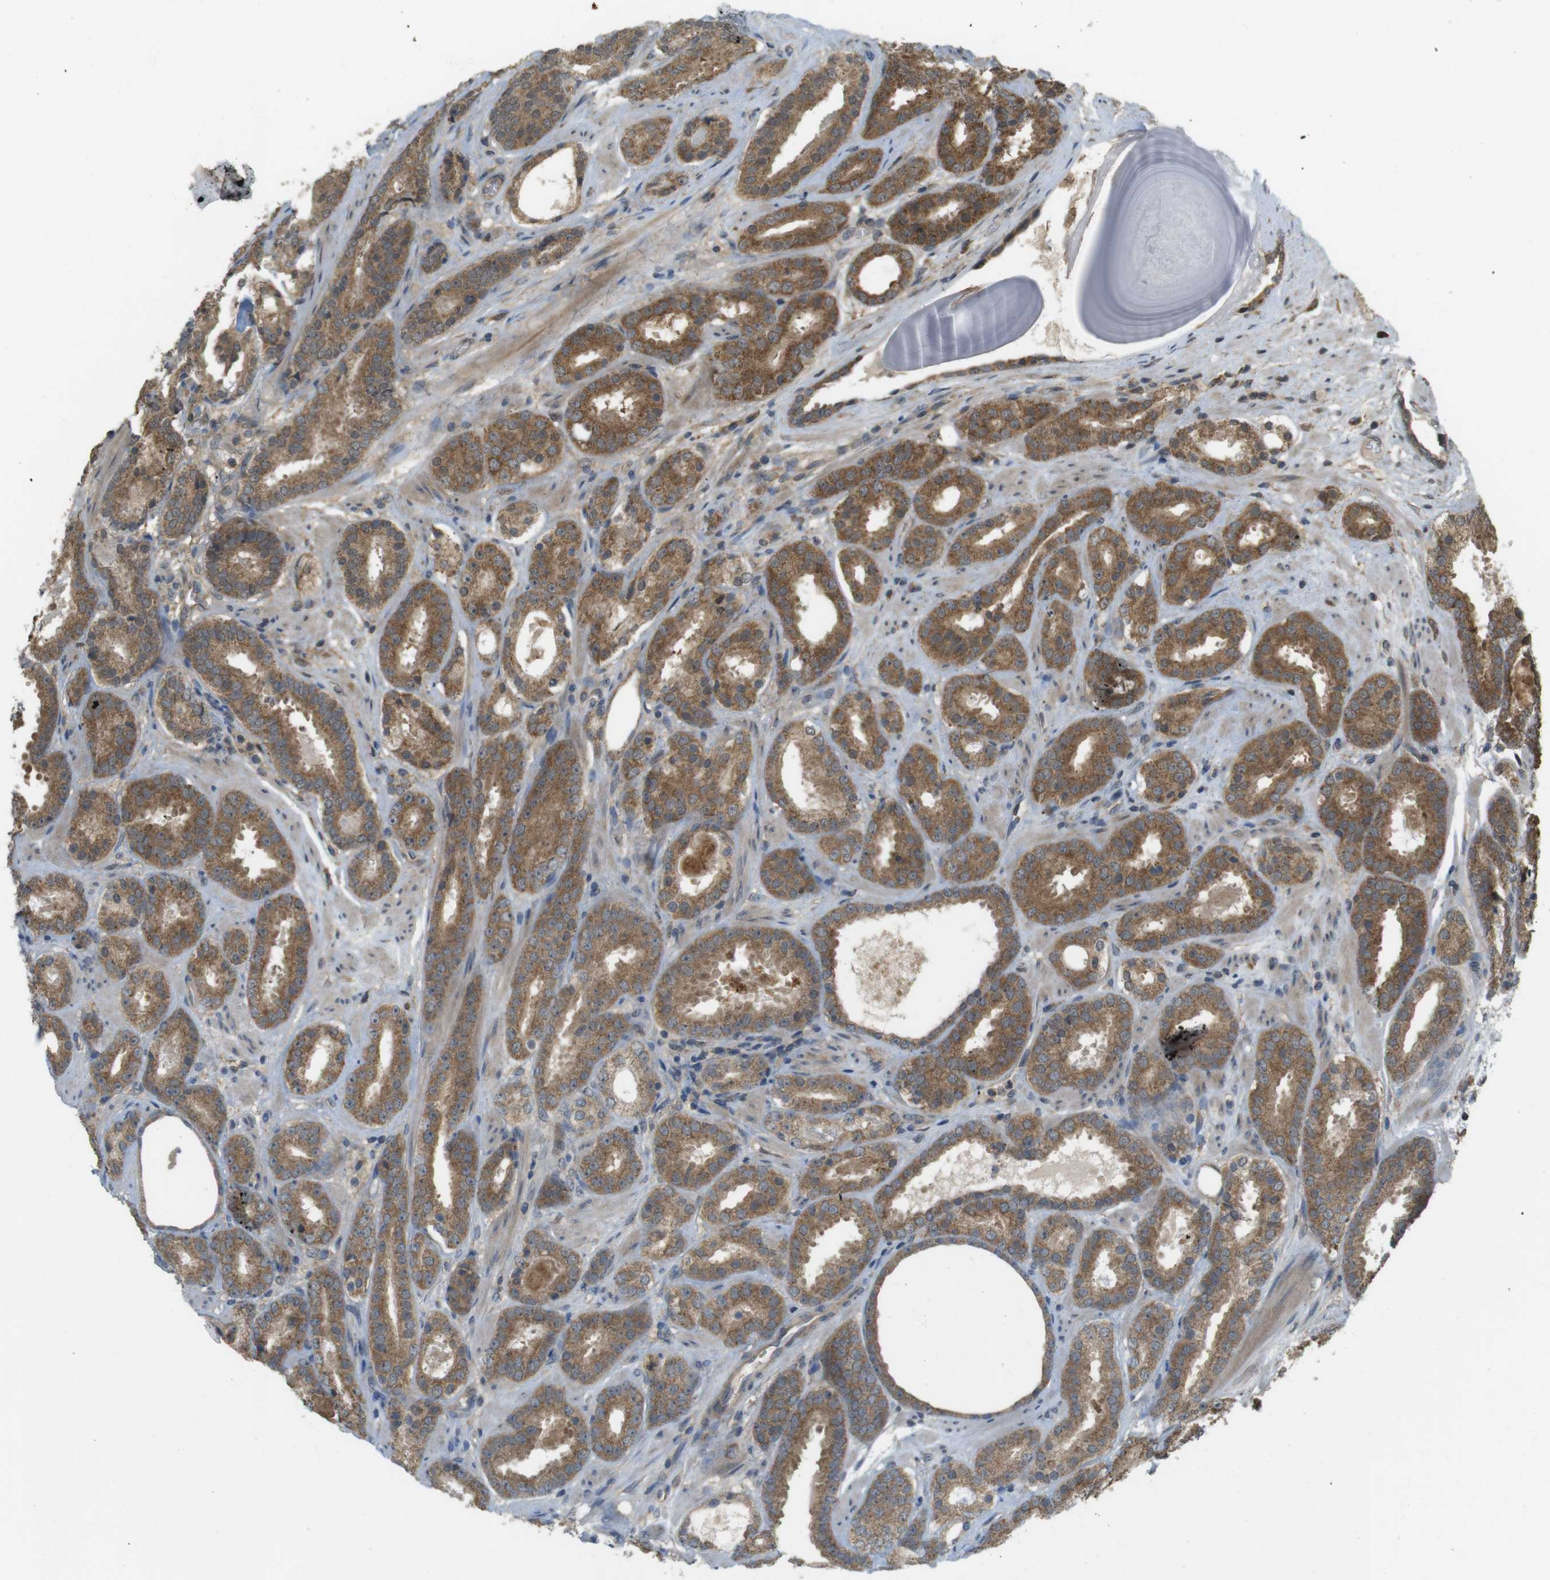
{"staining": {"intensity": "moderate", "quantity": ">75%", "location": "cytoplasmic/membranous"}, "tissue": "prostate cancer", "cell_type": "Tumor cells", "image_type": "cancer", "snomed": [{"axis": "morphology", "description": "Adenocarcinoma, Low grade"}, {"axis": "topography", "description": "Prostate"}], "caption": "Prostate cancer (low-grade adenocarcinoma) stained with a protein marker reveals moderate staining in tumor cells.", "gene": "RNF130", "patient": {"sex": "male", "age": 69}}